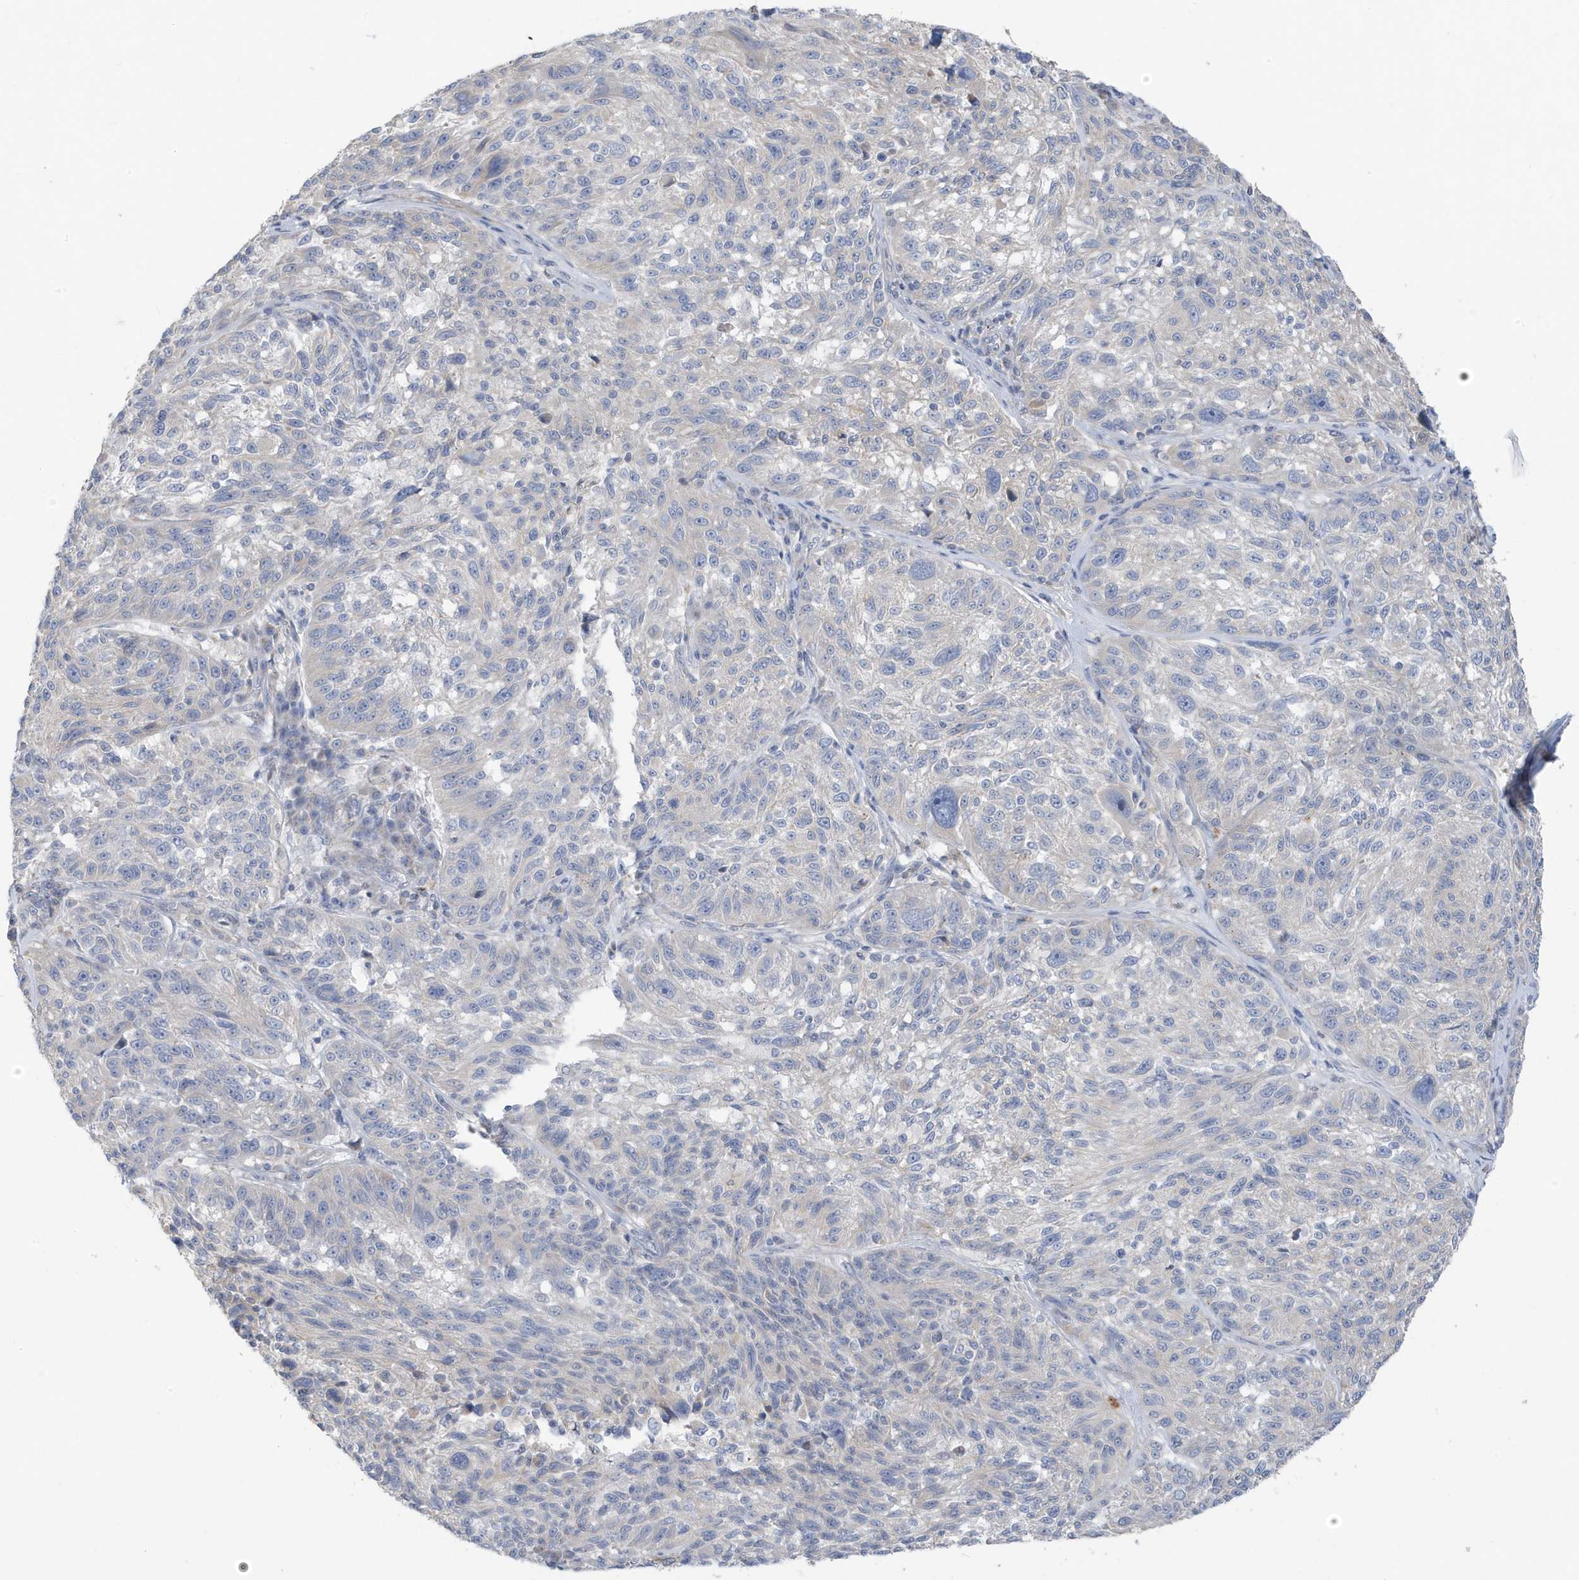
{"staining": {"intensity": "negative", "quantity": "none", "location": "none"}, "tissue": "melanoma", "cell_type": "Tumor cells", "image_type": "cancer", "snomed": [{"axis": "morphology", "description": "Malignant melanoma, NOS"}, {"axis": "topography", "description": "Skin"}], "caption": "Human malignant melanoma stained for a protein using immunohistochemistry displays no expression in tumor cells.", "gene": "ATP13A5", "patient": {"sex": "male", "age": 53}}